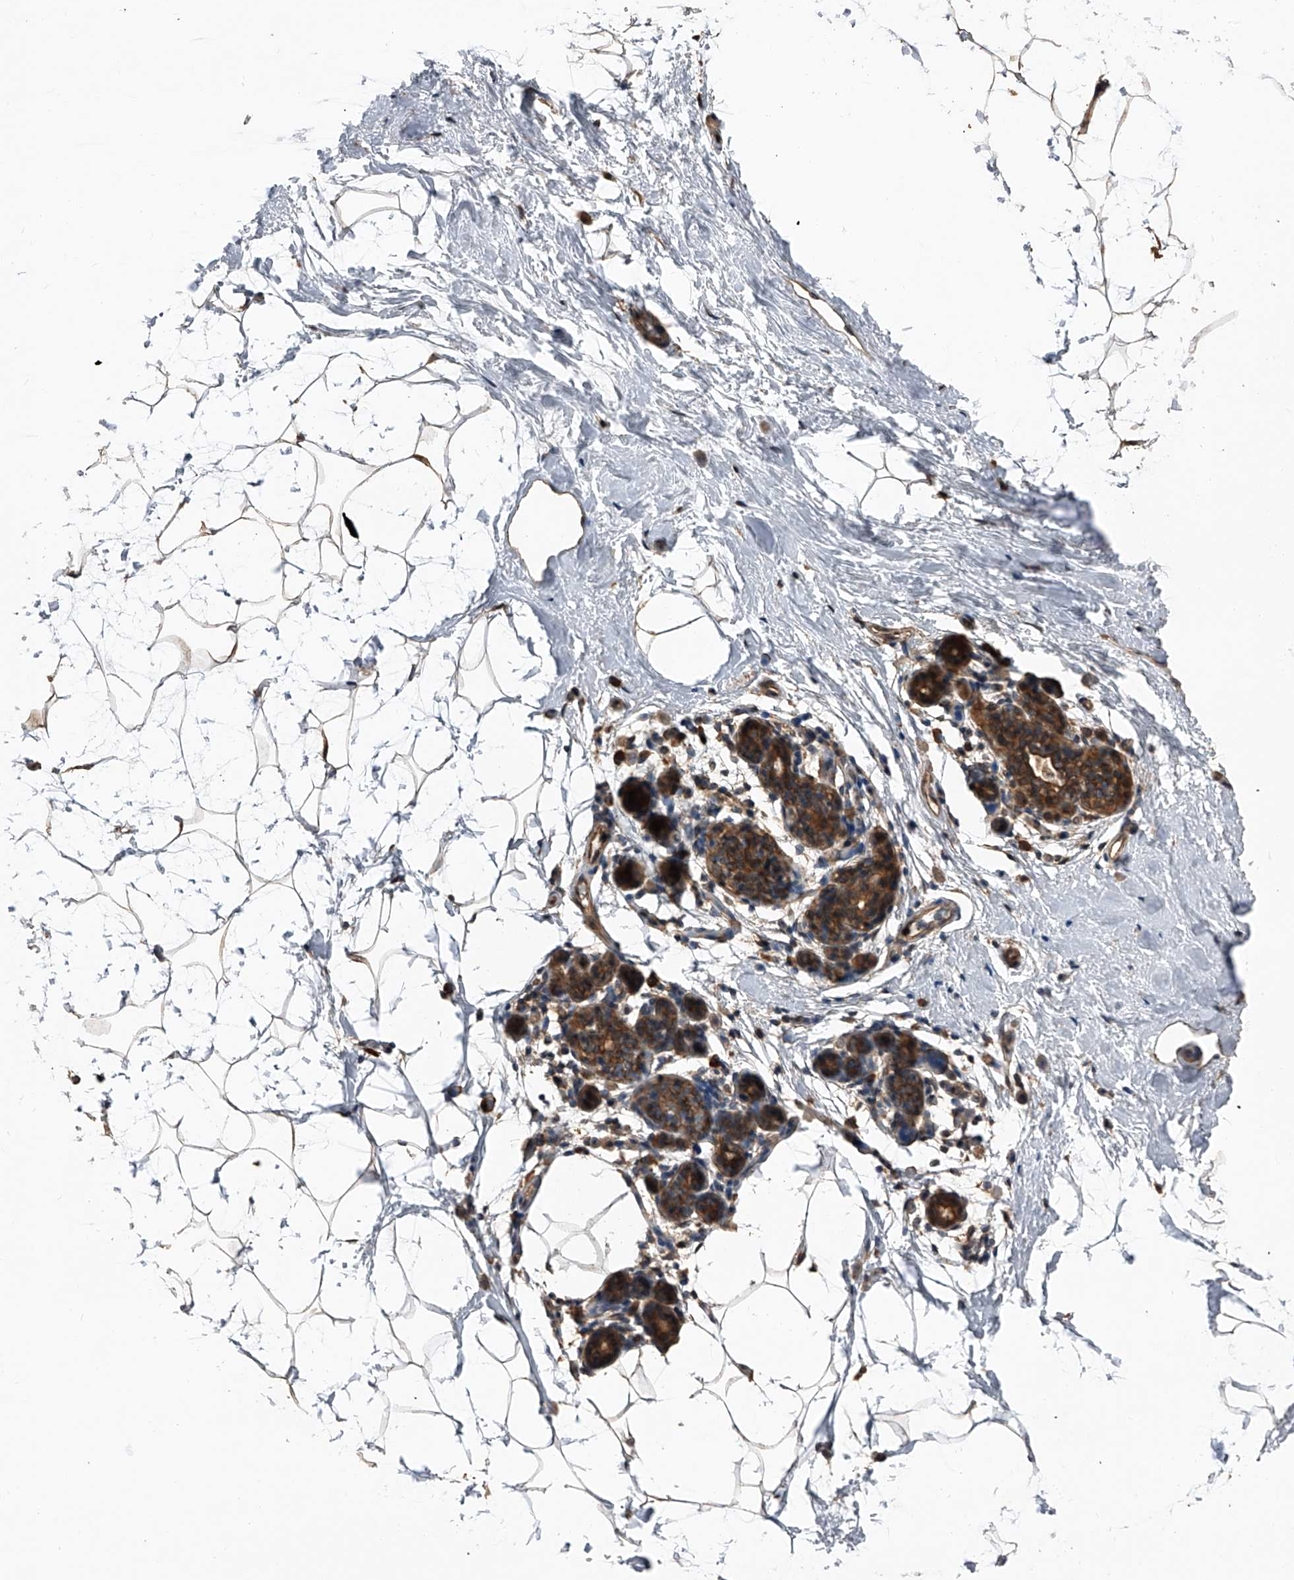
{"staining": {"intensity": "moderate", "quantity": "<25%", "location": "cytoplasmic/membranous"}, "tissue": "breast", "cell_type": "Adipocytes", "image_type": "normal", "snomed": [{"axis": "morphology", "description": "Normal tissue, NOS"}, {"axis": "morphology", "description": "Lobular carcinoma"}, {"axis": "topography", "description": "Breast"}], "caption": "This micrograph displays immunohistochemistry staining of unremarkable breast, with low moderate cytoplasmic/membranous positivity in approximately <25% of adipocytes.", "gene": "KCNJ2", "patient": {"sex": "female", "age": 62}}